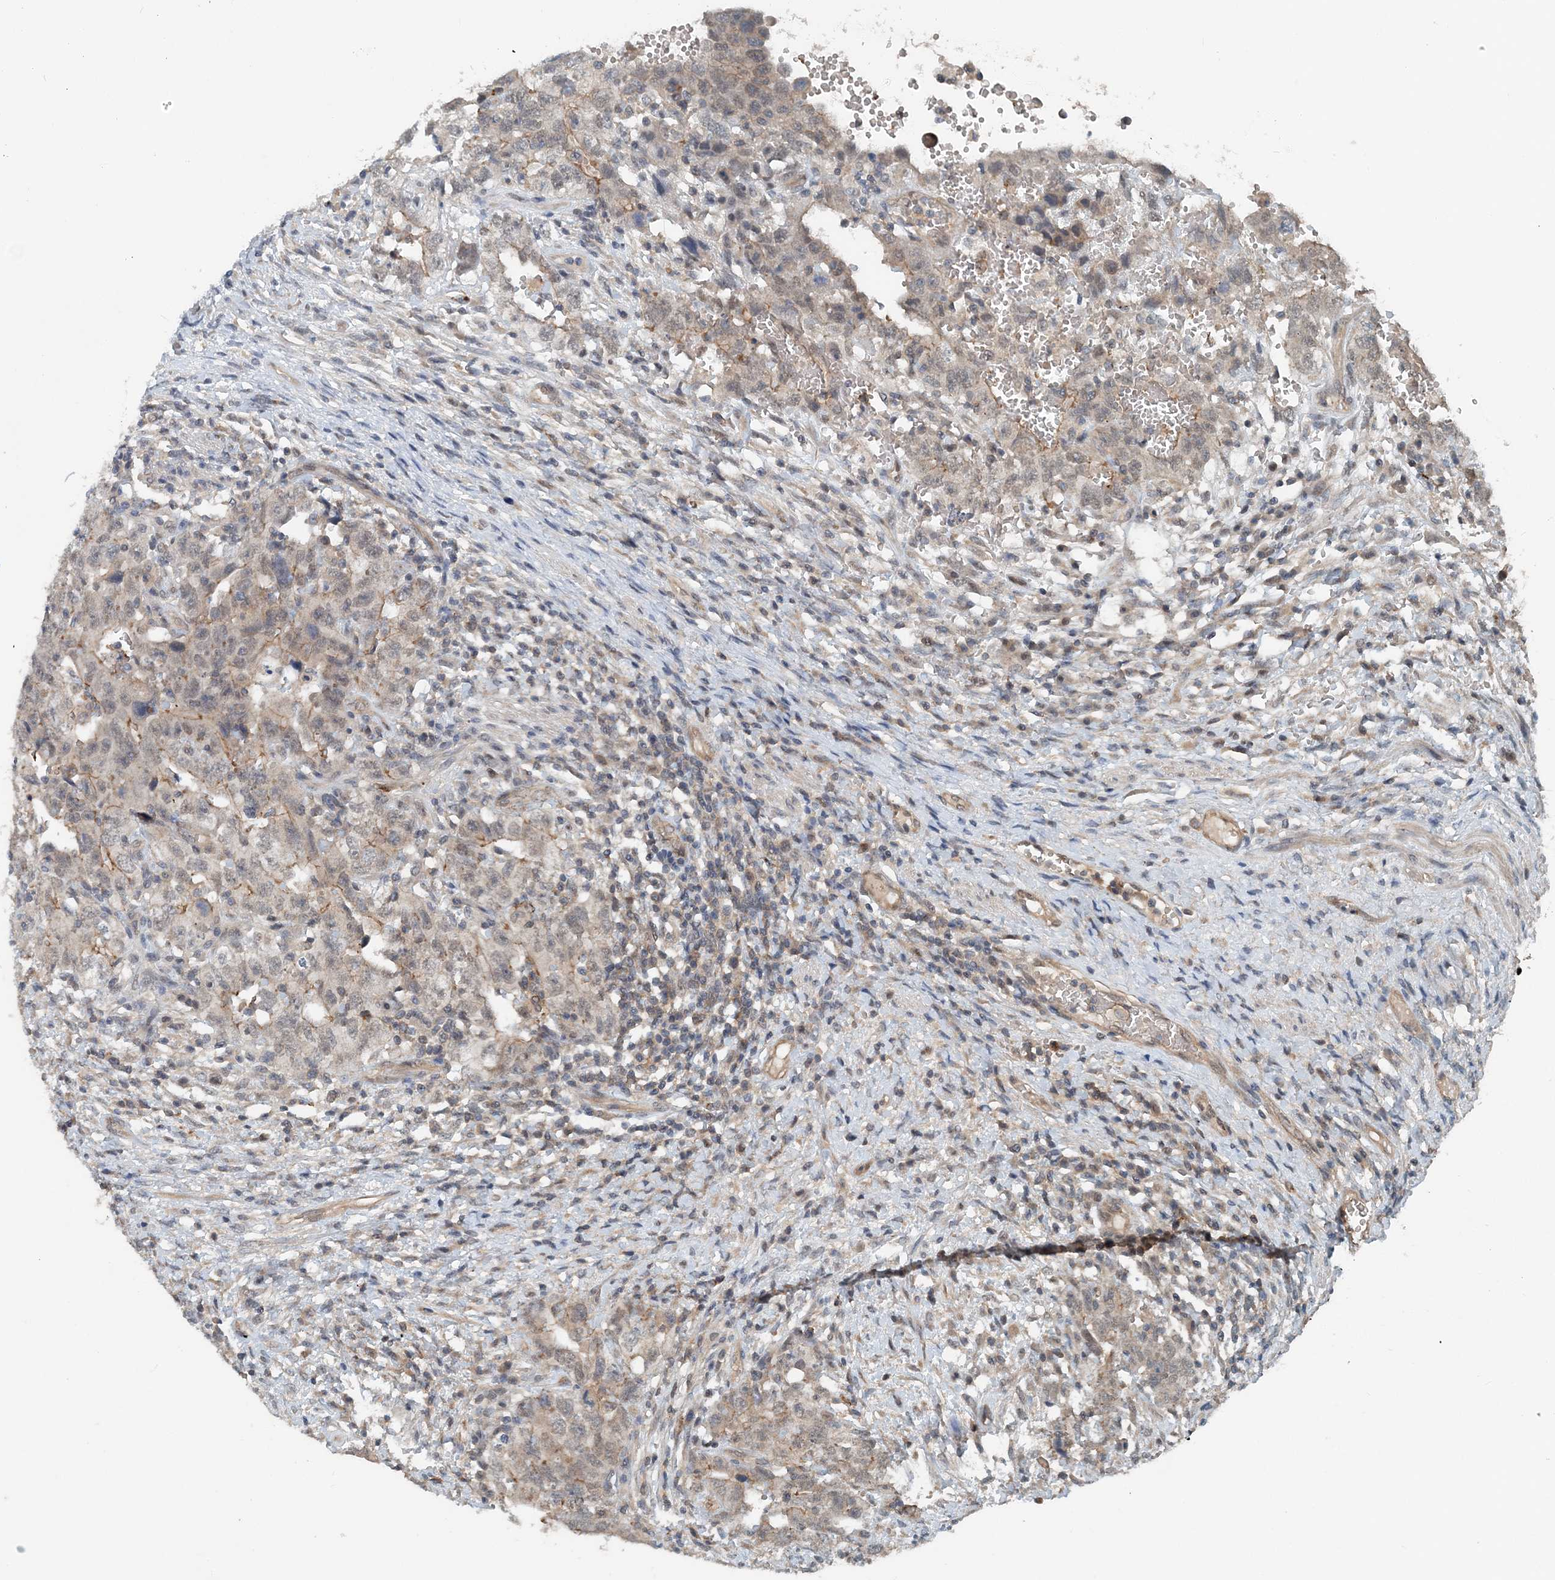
{"staining": {"intensity": "moderate", "quantity": "<25%", "location": "cytoplasmic/membranous"}, "tissue": "testis cancer", "cell_type": "Tumor cells", "image_type": "cancer", "snomed": [{"axis": "morphology", "description": "Carcinoma, Embryonal, NOS"}, {"axis": "topography", "description": "Testis"}], "caption": "Testis cancer stained for a protein shows moderate cytoplasmic/membranous positivity in tumor cells.", "gene": "SMPD3", "patient": {"sex": "male", "age": 26}}